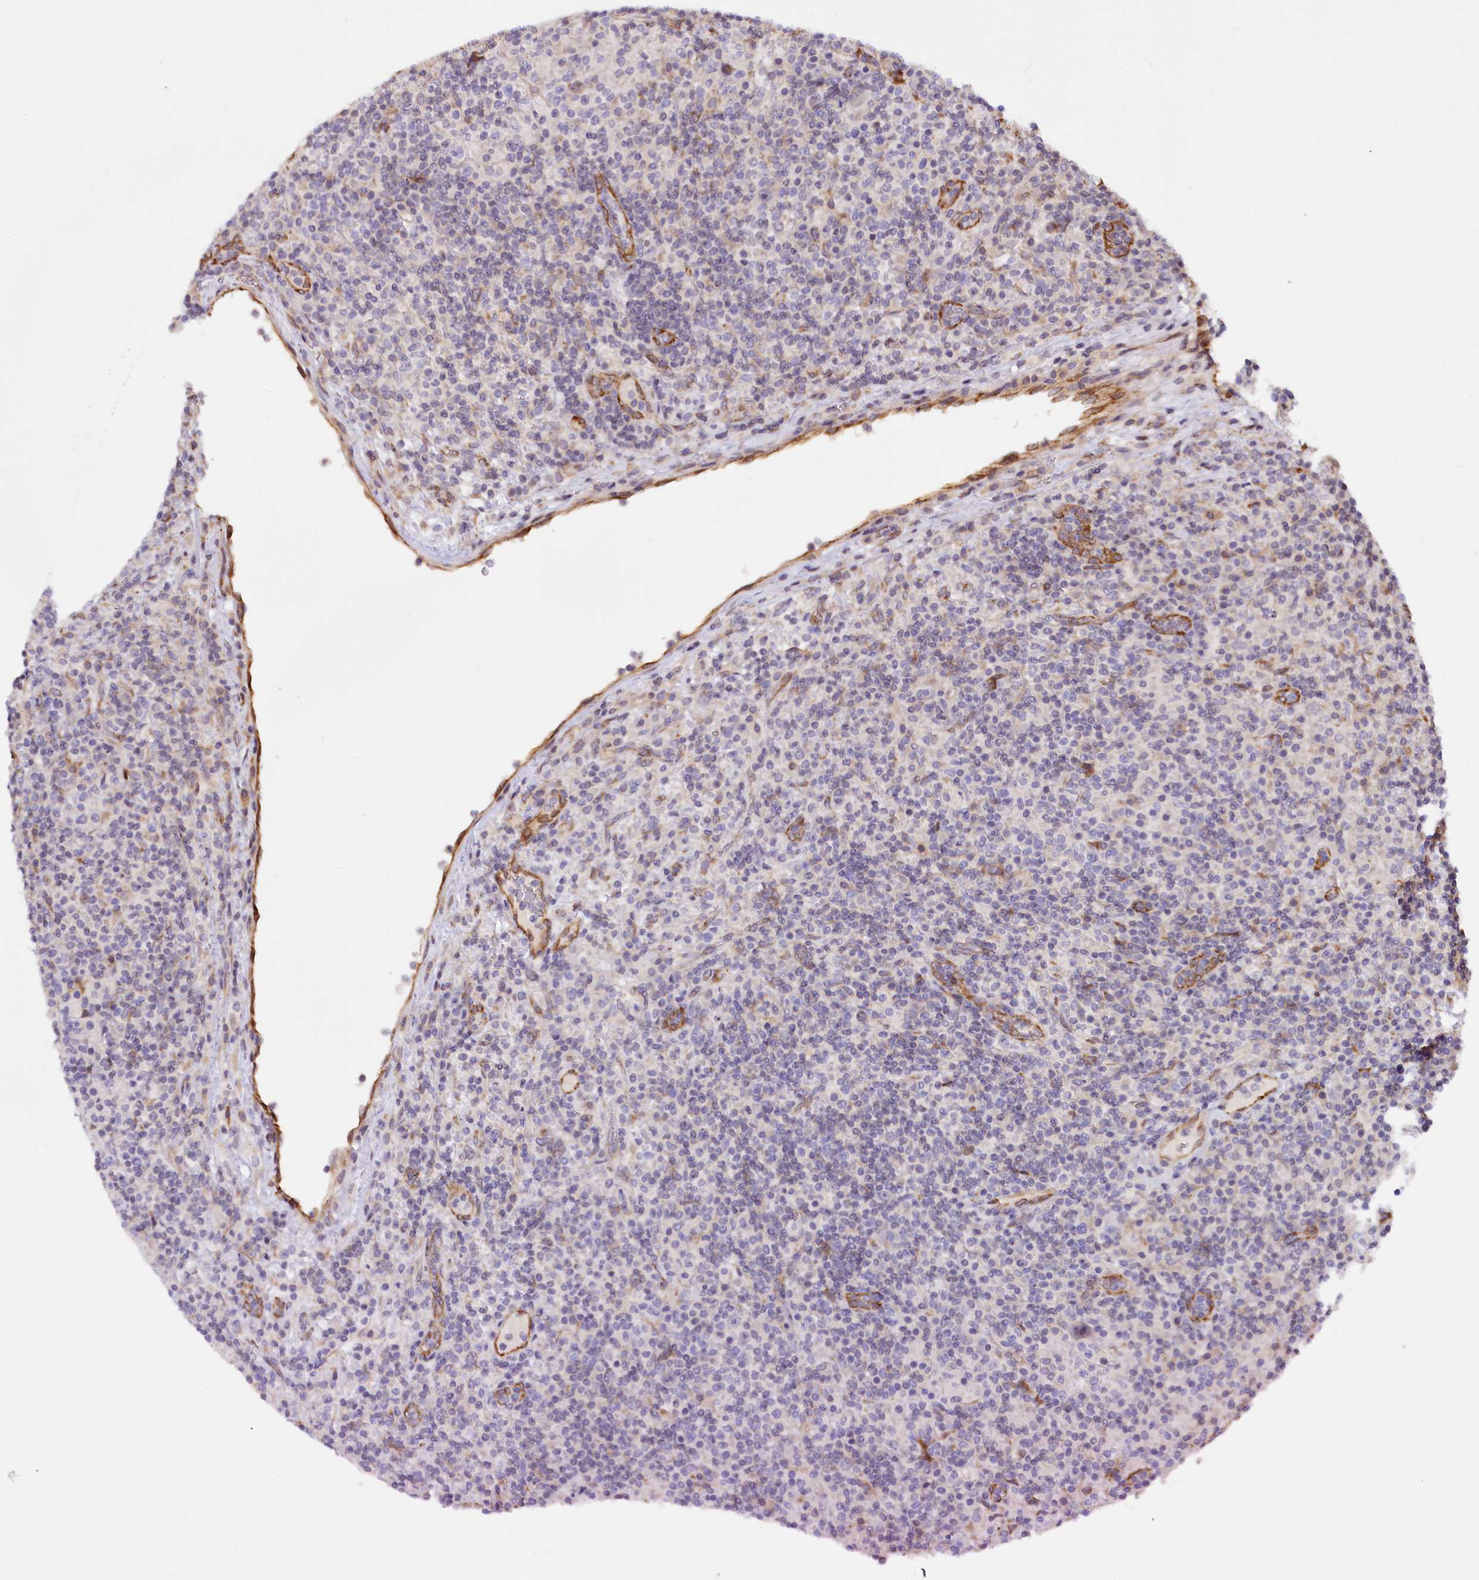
{"staining": {"intensity": "negative", "quantity": "none", "location": "none"}, "tissue": "lymphoma", "cell_type": "Tumor cells", "image_type": "cancer", "snomed": [{"axis": "morphology", "description": "Hodgkin's disease, NOS"}, {"axis": "topography", "description": "Lymph node"}], "caption": "The immunohistochemistry histopathology image has no significant expression in tumor cells of Hodgkin's disease tissue.", "gene": "CUTC", "patient": {"sex": "male", "age": 70}}